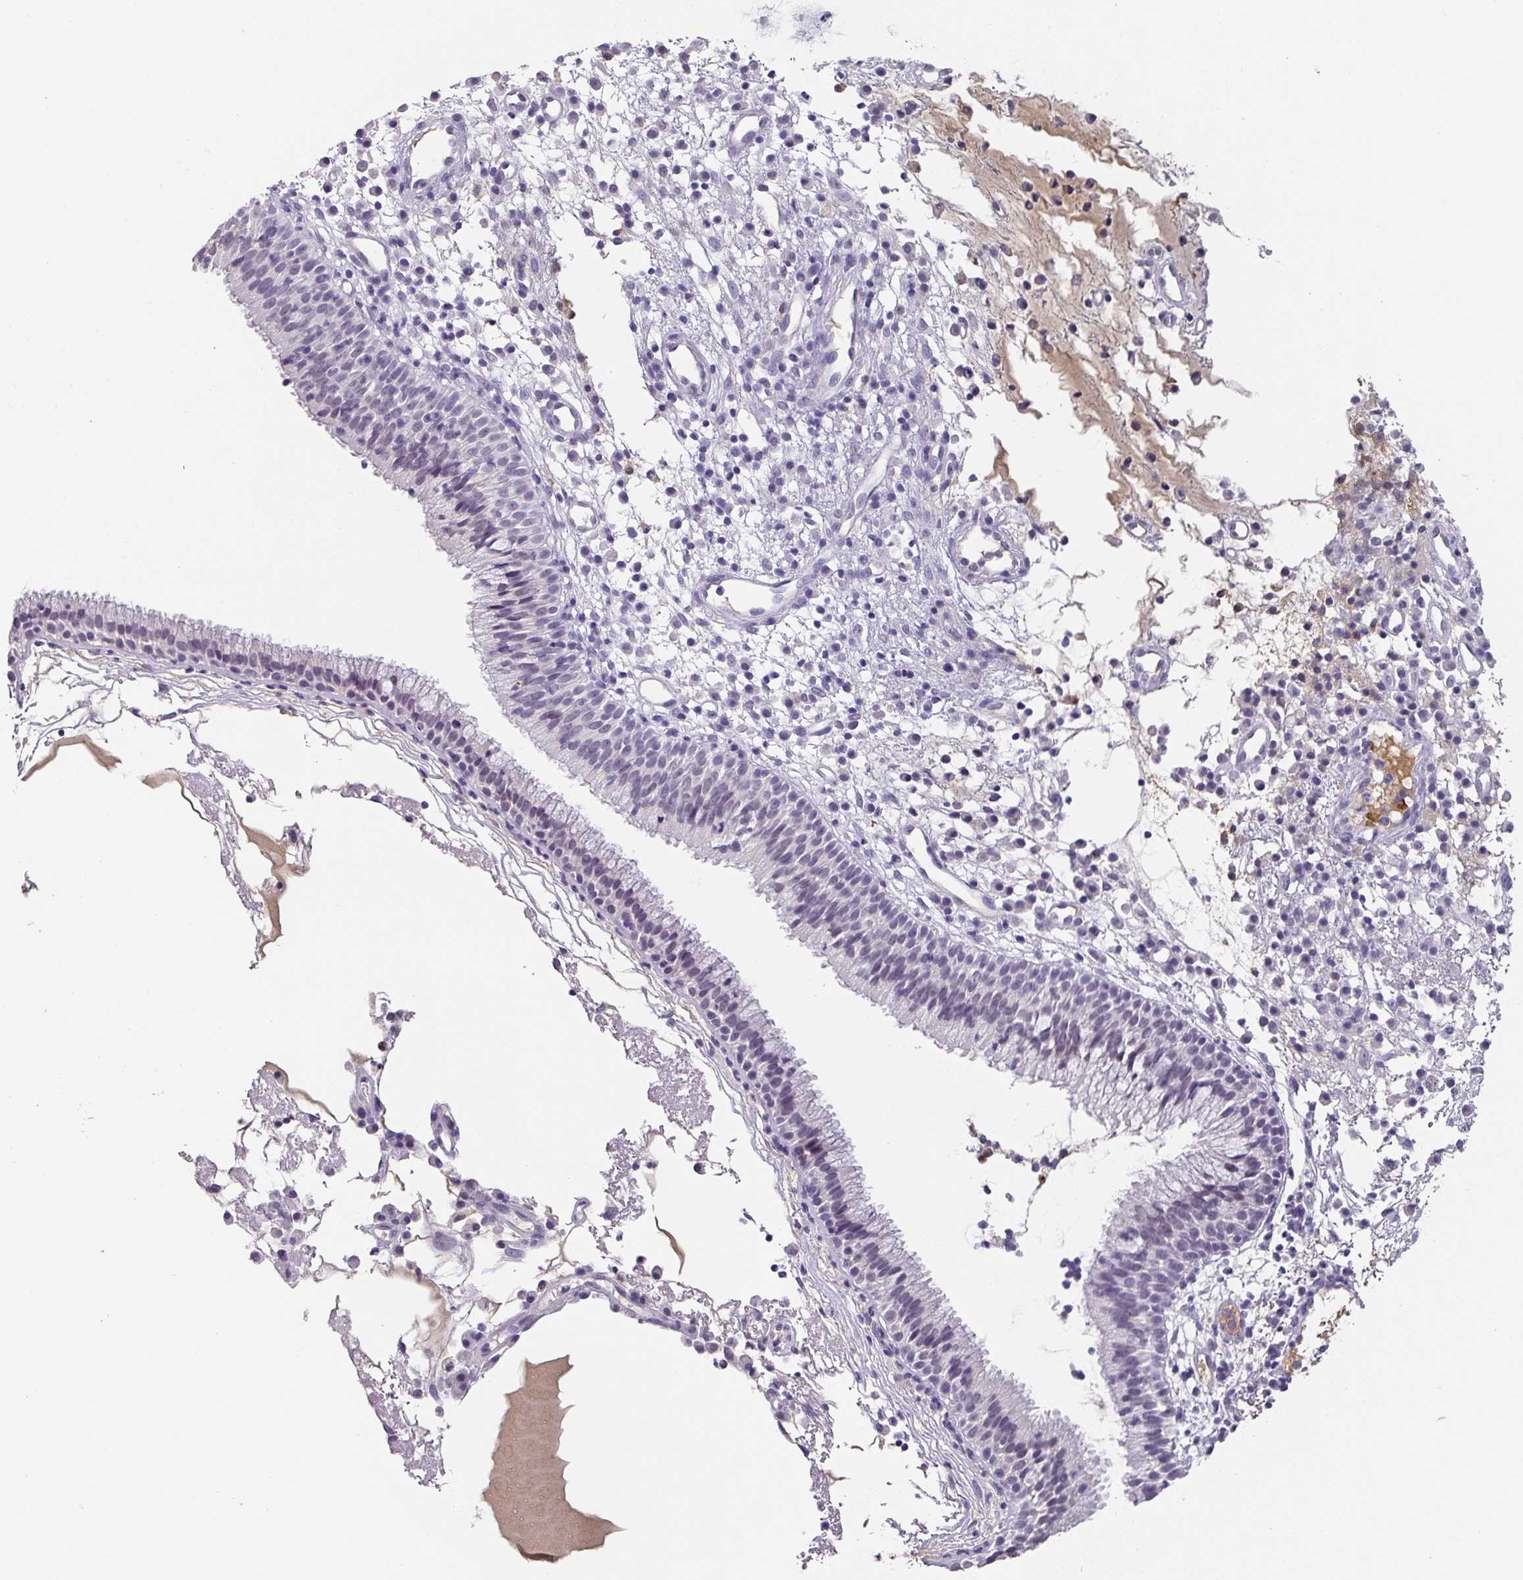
{"staining": {"intensity": "negative", "quantity": "none", "location": "none"}, "tissue": "nasopharynx", "cell_type": "Respiratory epithelial cells", "image_type": "normal", "snomed": [{"axis": "morphology", "description": "Normal tissue, NOS"}, {"axis": "topography", "description": "Nasopharynx"}], "caption": "An image of human nasopharynx is negative for staining in respiratory epithelial cells. The staining was performed using DAB to visualize the protein expression in brown, while the nuclei were stained in blue with hematoxylin (Magnification: 20x).", "gene": "C1QB", "patient": {"sex": "male", "age": 21}}